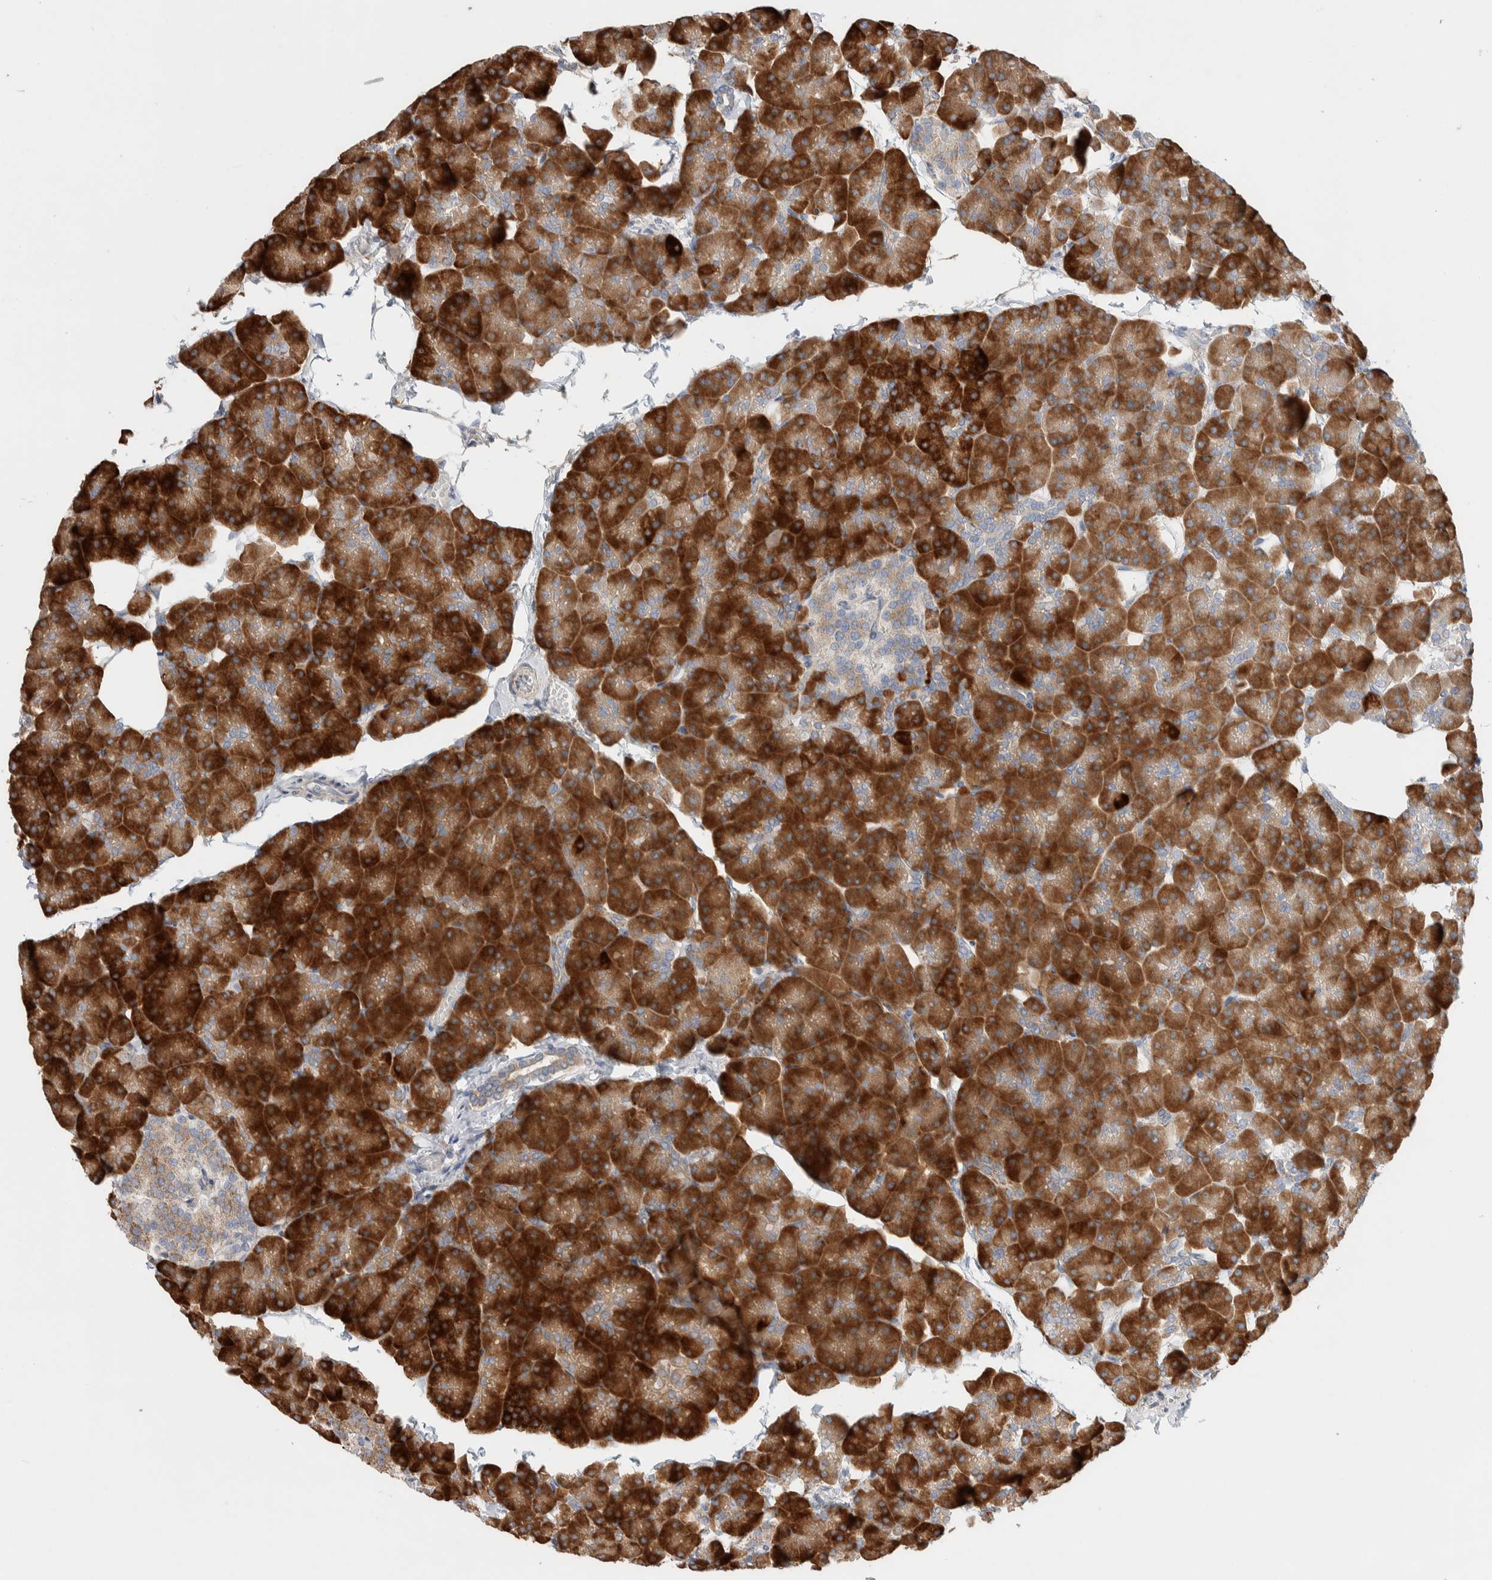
{"staining": {"intensity": "strong", "quantity": ">75%", "location": "cytoplasmic/membranous"}, "tissue": "pancreas", "cell_type": "Exocrine glandular cells", "image_type": "normal", "snomed": [{"axis": "morphology", "description": "Normal tissue, NOS"}, {"axis": "topography", "description": "Pancreas"}], "caption": "Immunohistochemical staining of unremarkable human pancreas reveals high levels of strong cytoplasmic/membranous expression in about >75% of exocrine glandular cells. Nuclei are stained in blue.", "gene": "ADCY8", "patient": {"sex": "male", "age": 35}}